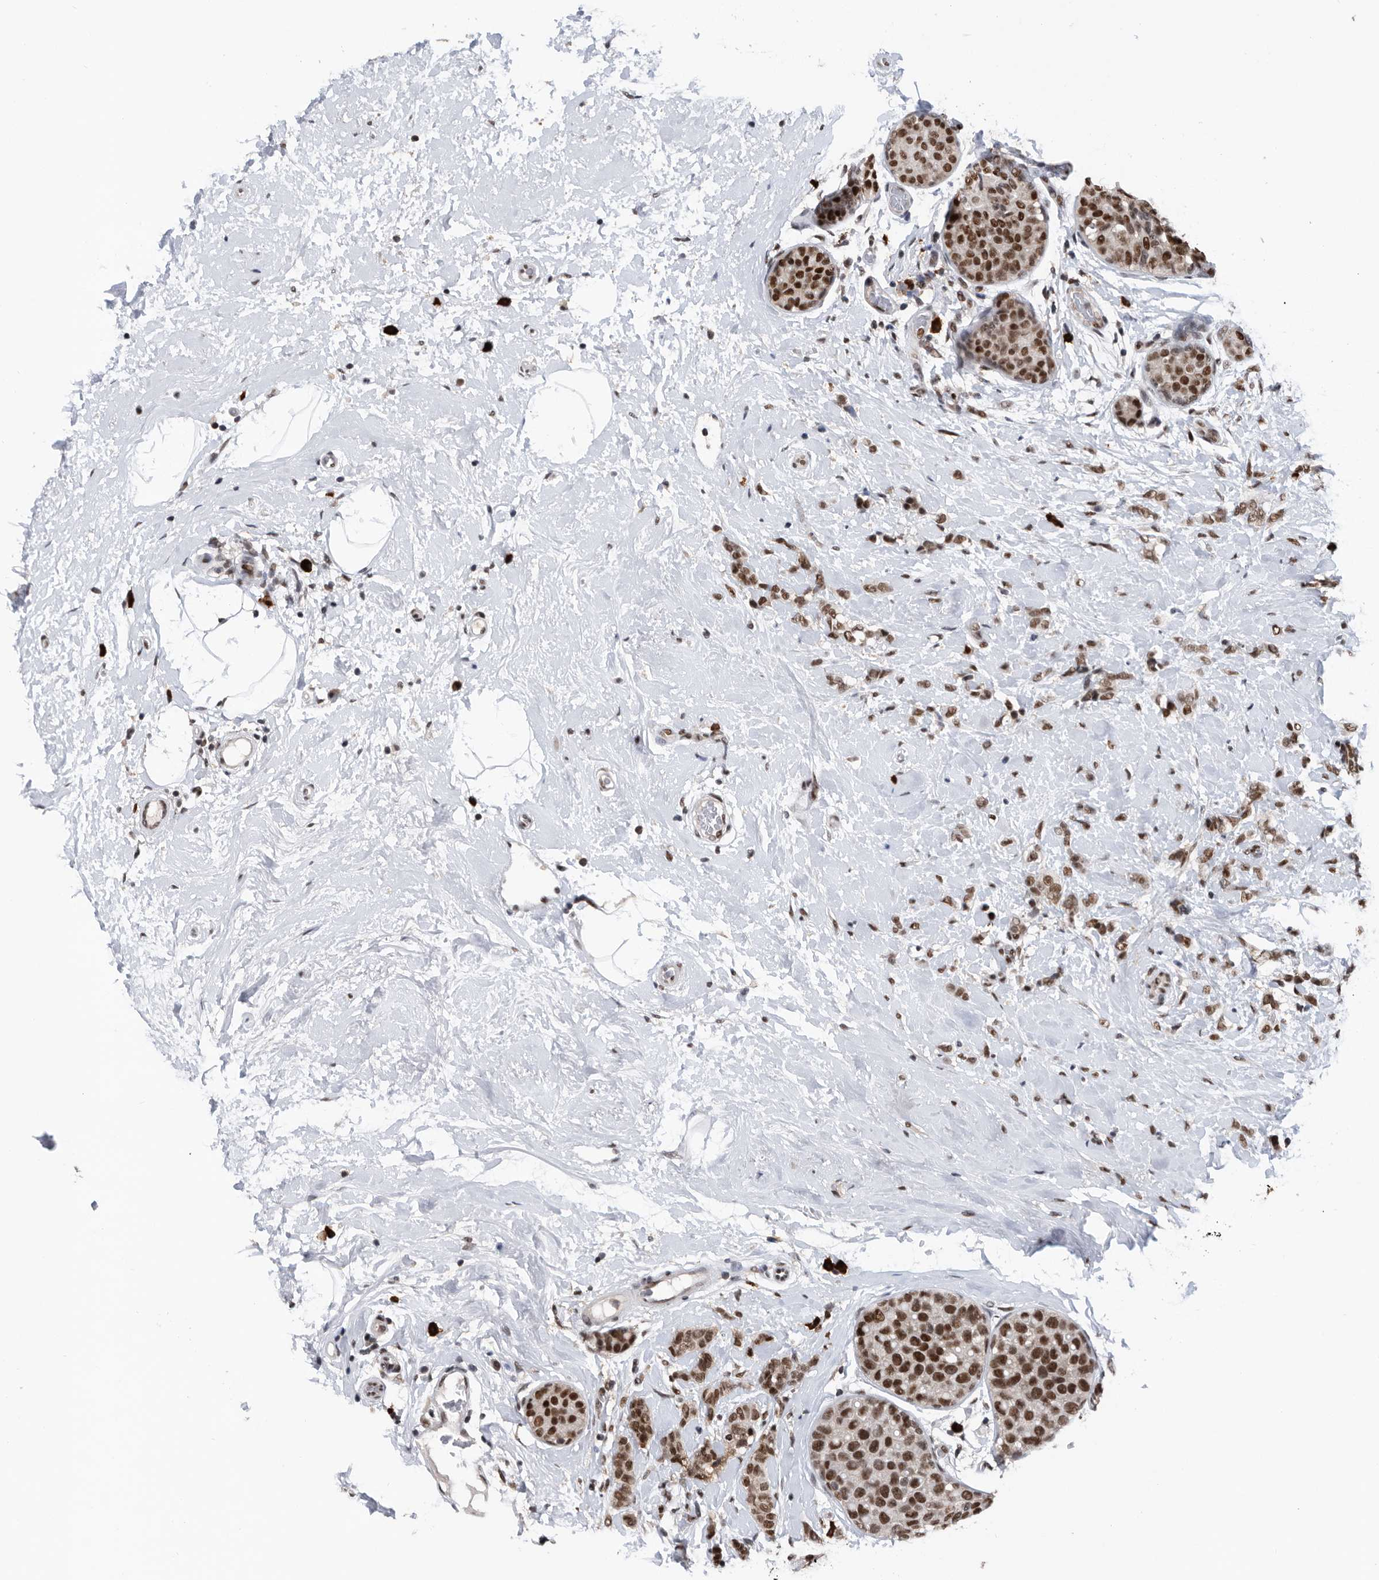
{"staining": {"intensity": "strong", "quantity": ">75%", "location": "nuclear"}, "tissue": "breast cancer", "cell_type": "Tumor cells", "image_type": "cancer", "snomed": [{"axis": "morphology", "description": "Lobular carcinoma, in situ"}, {"axis": "morphology", "description": "Lobular carcinoma"}, {"axis": "topography", "description": "Breast"}], "caption": "Tumor cells show high levels of strong nuclear positivity in approximately >75% of cells in human lobular carcinoma (breast). The staining was performed using DAB (3,3'-diaminobenzidine) to visualize the protein expression in brown, while the nuclei were stained in blue with hematoxylin (Magnification: 20x).", "gene": "ZNF260", "patient": {"sex": "female", "age": 41}}